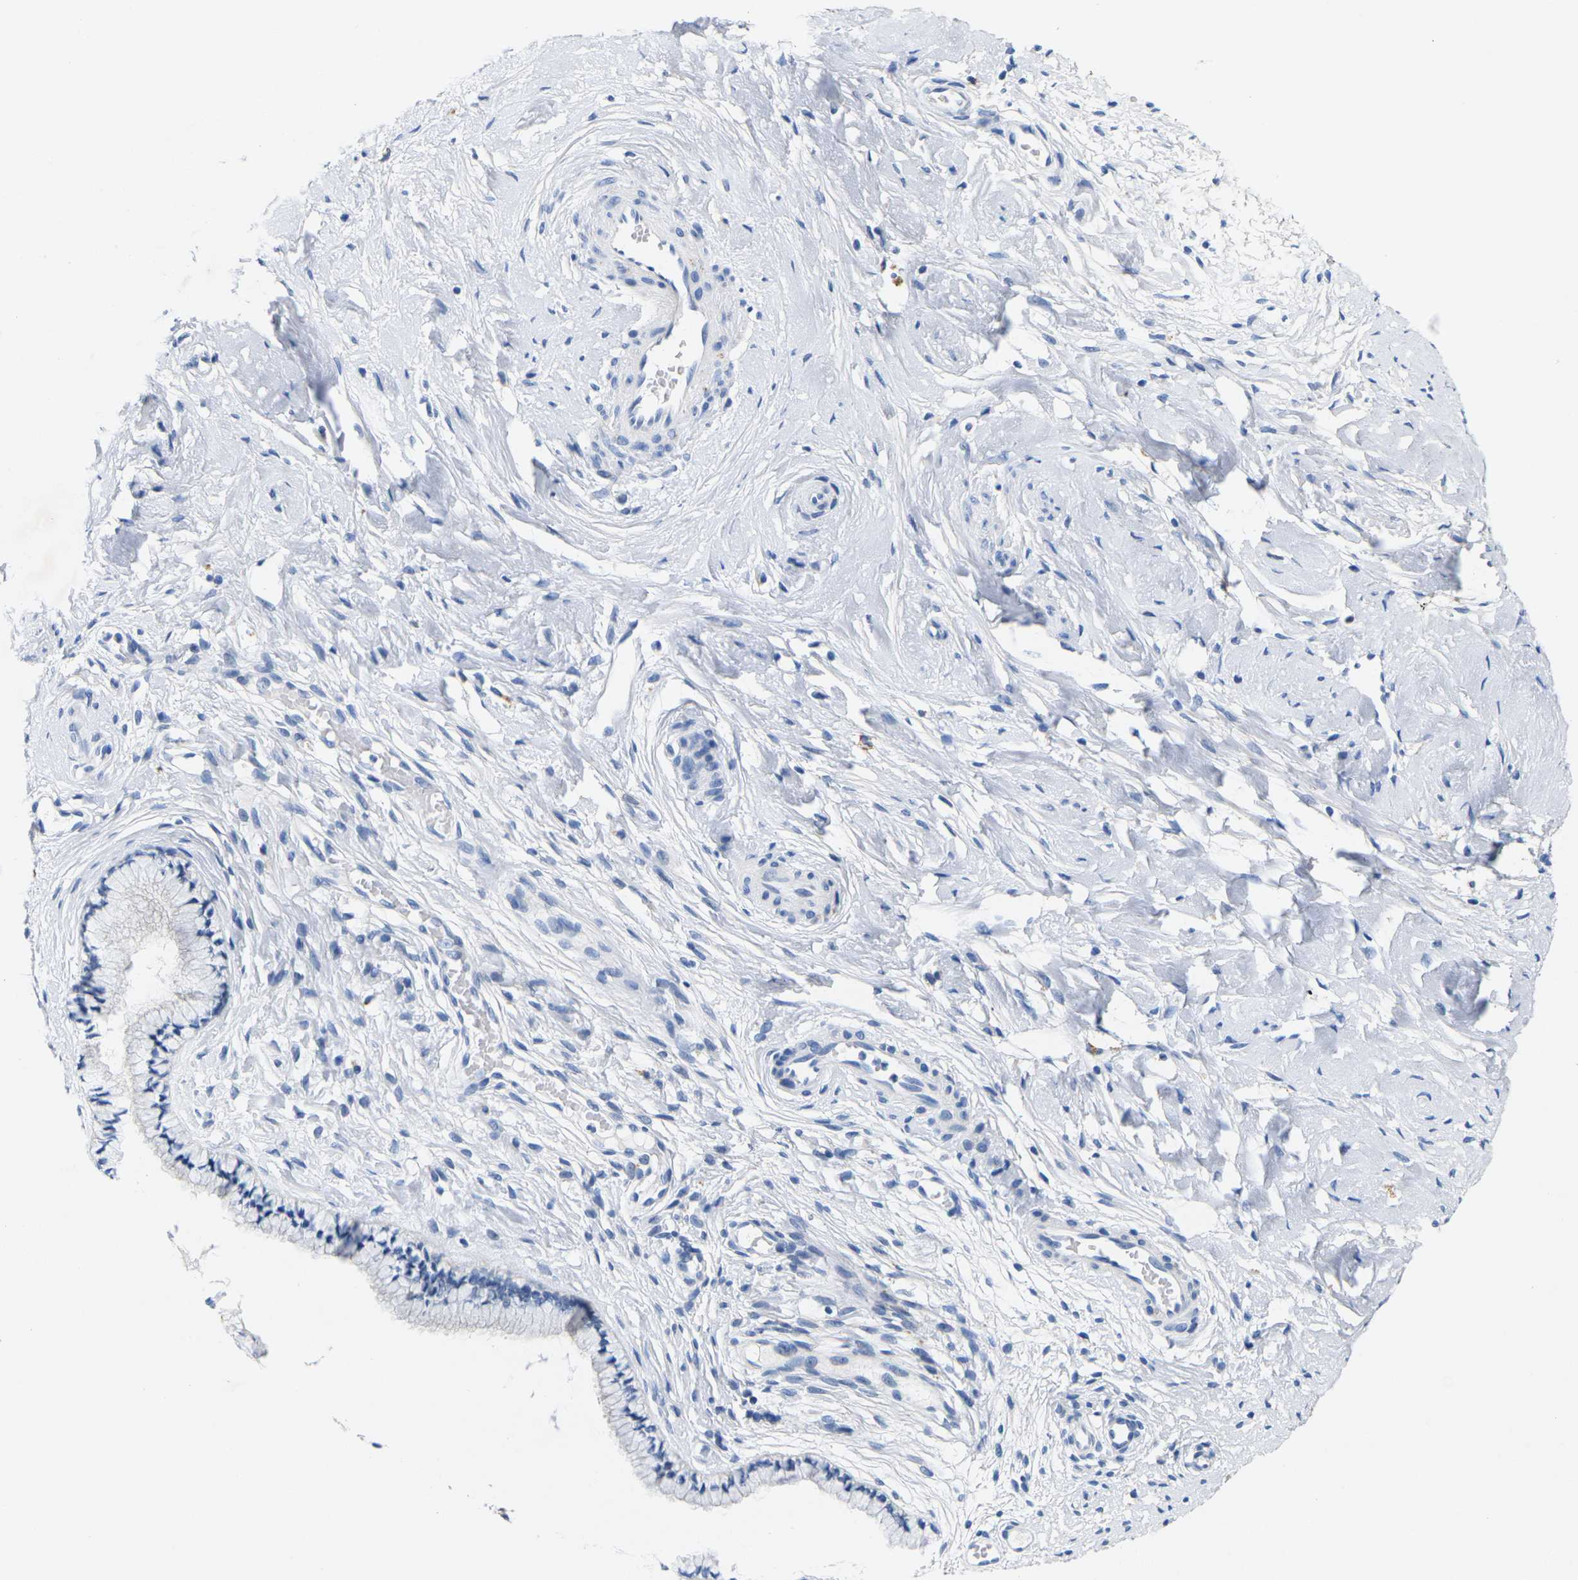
{"staining": {"intensity": "negative", "quantity": "none", "location": "none"}, "tissue": "cervix", "cell_type": "Glandular cells", "image_type": "normal", "snomed": [{"axis": "morphology", "description": "Normal tissue, NOS"}, {"axis": "topography", "description": "Cervix"}], "caption": "Immunohistochemistry micrograph of unremarkable cervix: human cervix stained with DAB (3,3'-diaminobenzidine) exhibits no significant protein positivity in glandular cells.", "gene": "NOCT", "patient": {"sex": "female", "age": 65}}